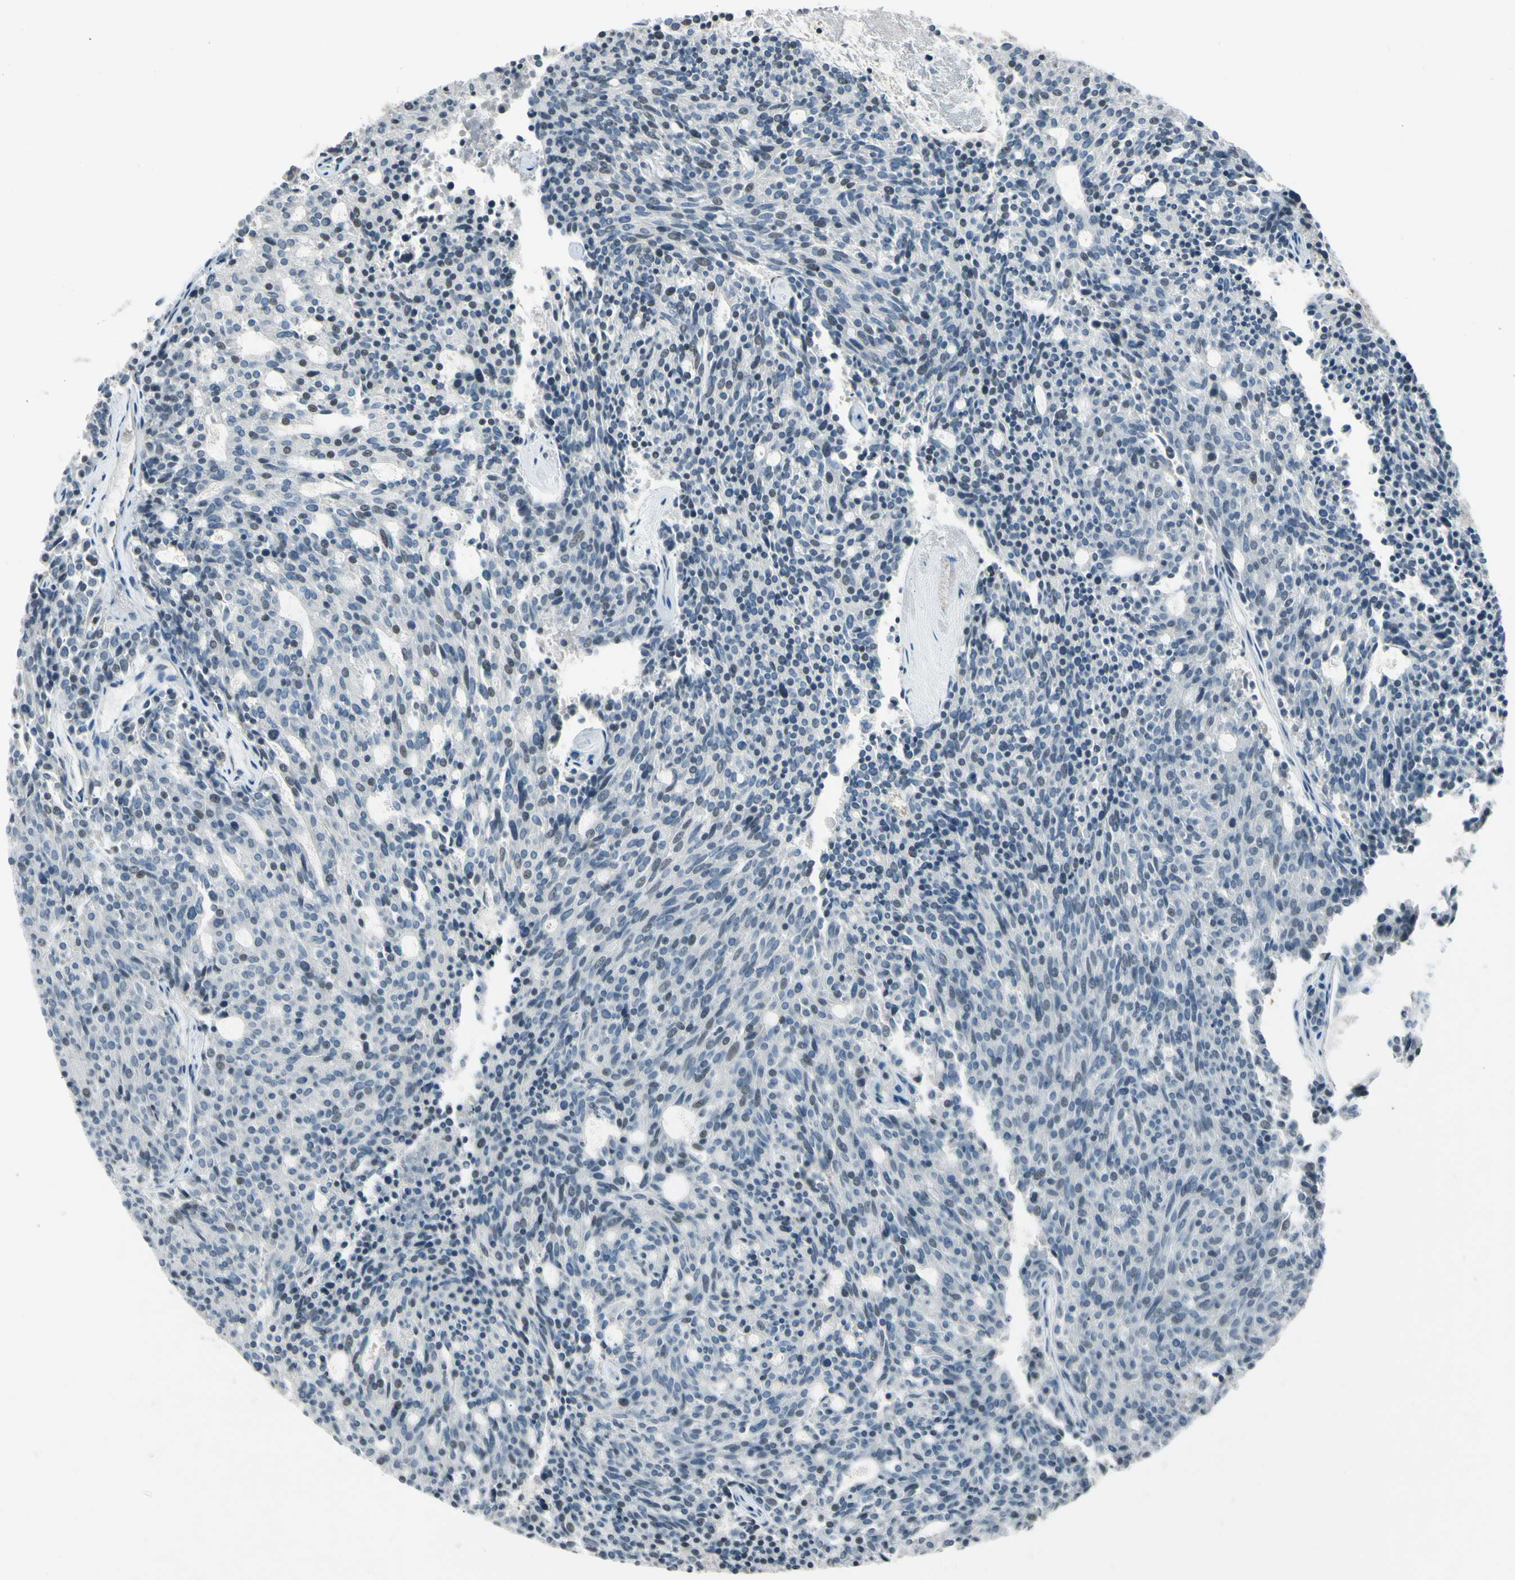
{"staining": {"intensity": "negative", "quantity": "none", "location": "none"}, "tissue": "carcinoid", "cell_type": "Tumor cells", "image_type": "cancer", "snomed": [{"axis": "morphology", "description": "Carcinoid, malignant, NOS"}, {"axis": "topography", "description": "Pancreas"}], "caption": "IHC of human carcinoid (malignant) reveals no staining in tumor cells.", "gene": "PDPN", "patient": {"sex": "female", "age": 54}}